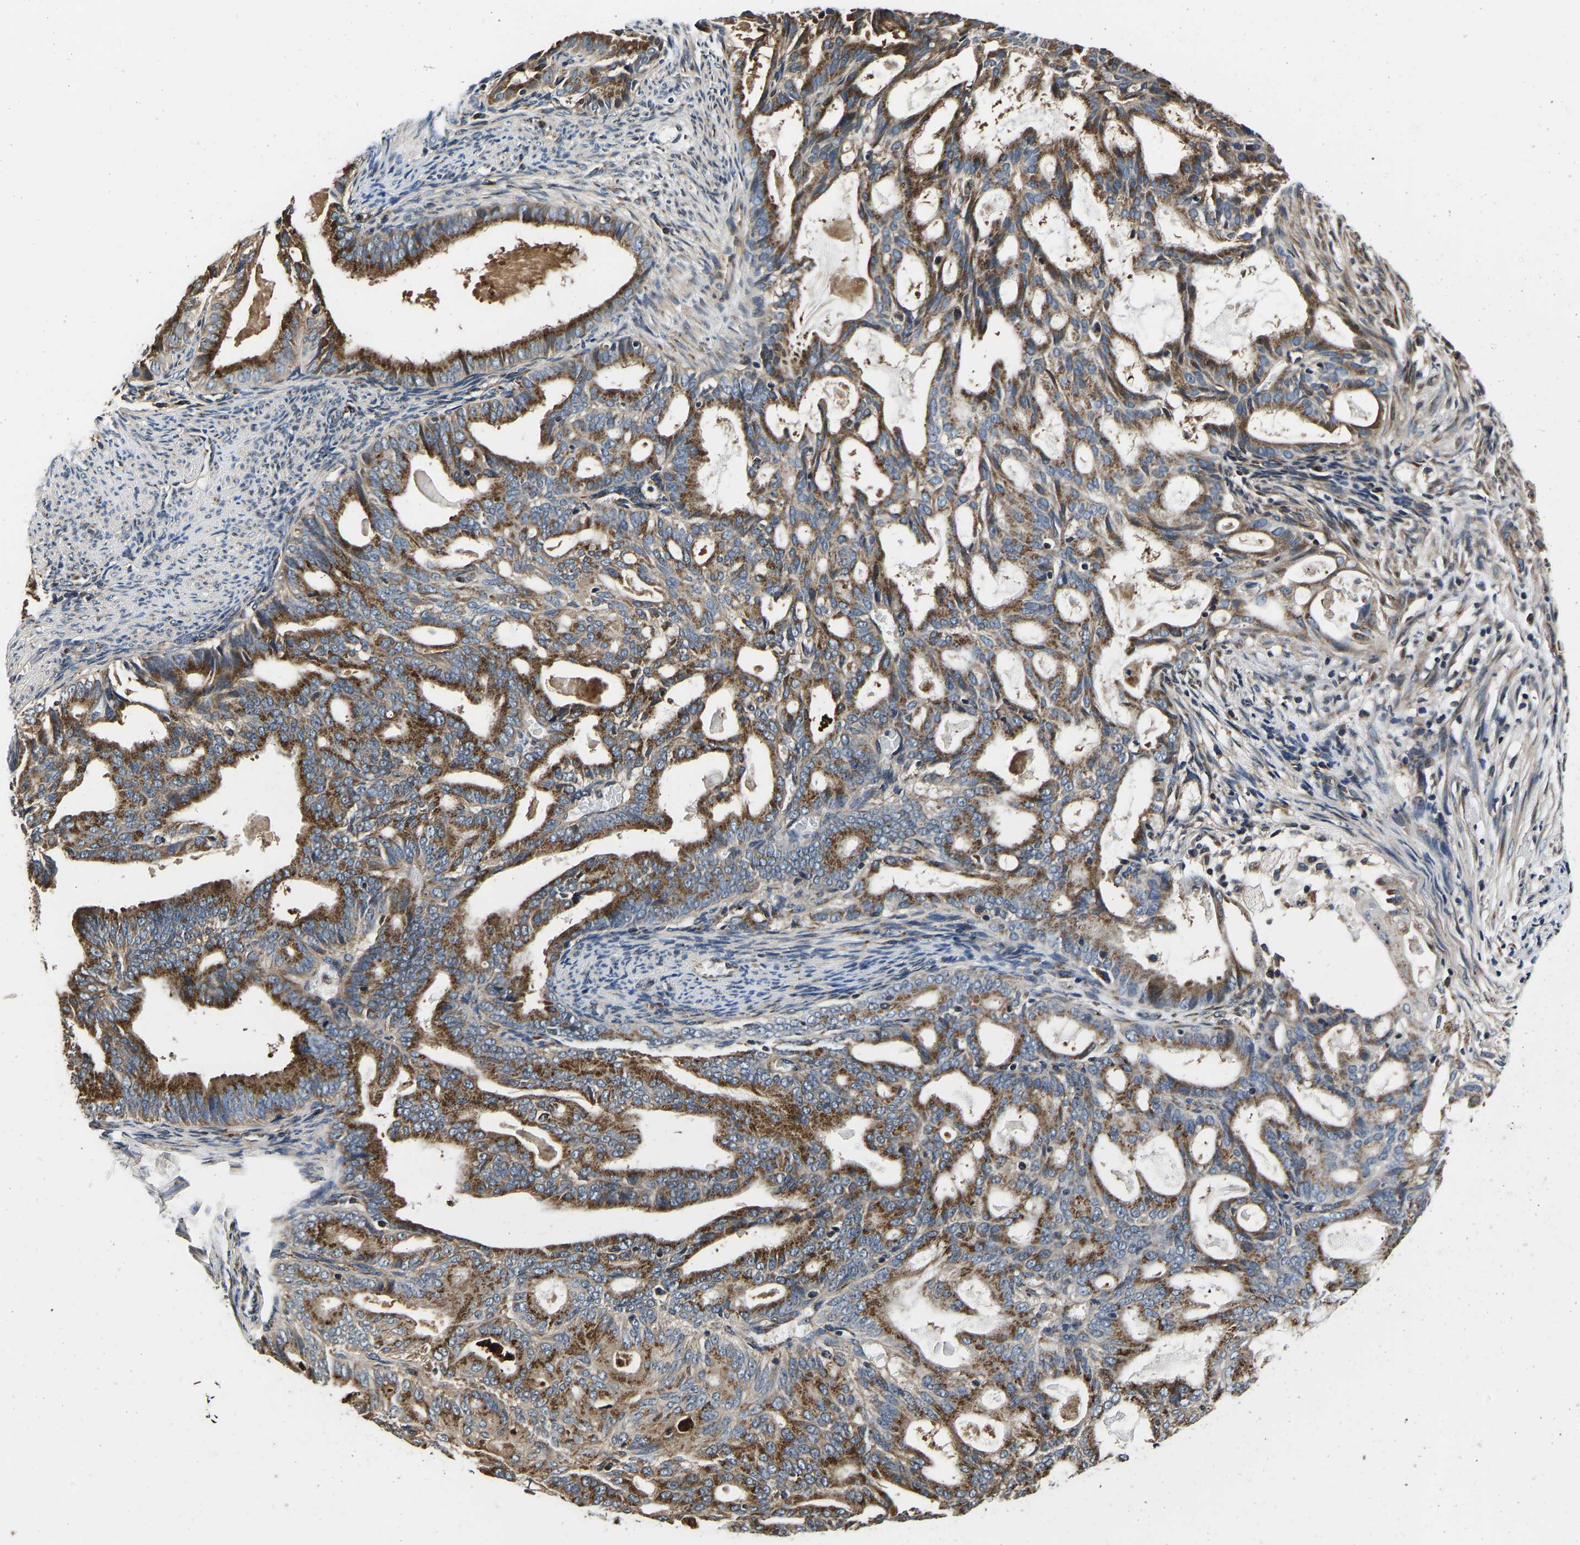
{"staining": {"intensity": "moderate", "quantity": ">75%", "location": "cytoplasmic/membranous"}, "tissue": "endometrial cancer", "cell_type": "Tumor cells", "image_type": "cancer", "snomed": [{"axis": "morphology", "description": "Adenocarcinoma, NOS"}, {"axis": "topography", "description": "Endometrium"}], "caption": "Immunohistochemistry (DAB (3,3'-diaminobenzidine)) staining of human adenocarcinoma (endometrial) shows moderate cytoplasmic/membranous protein staining in about >75% of tumor cells. (DAB (3,3'-diaminobenzidine) IHC with brightfield microscopy, high magnification).", "gene": "RABAC1", "patient": {"sex": "female", "age": 58}}